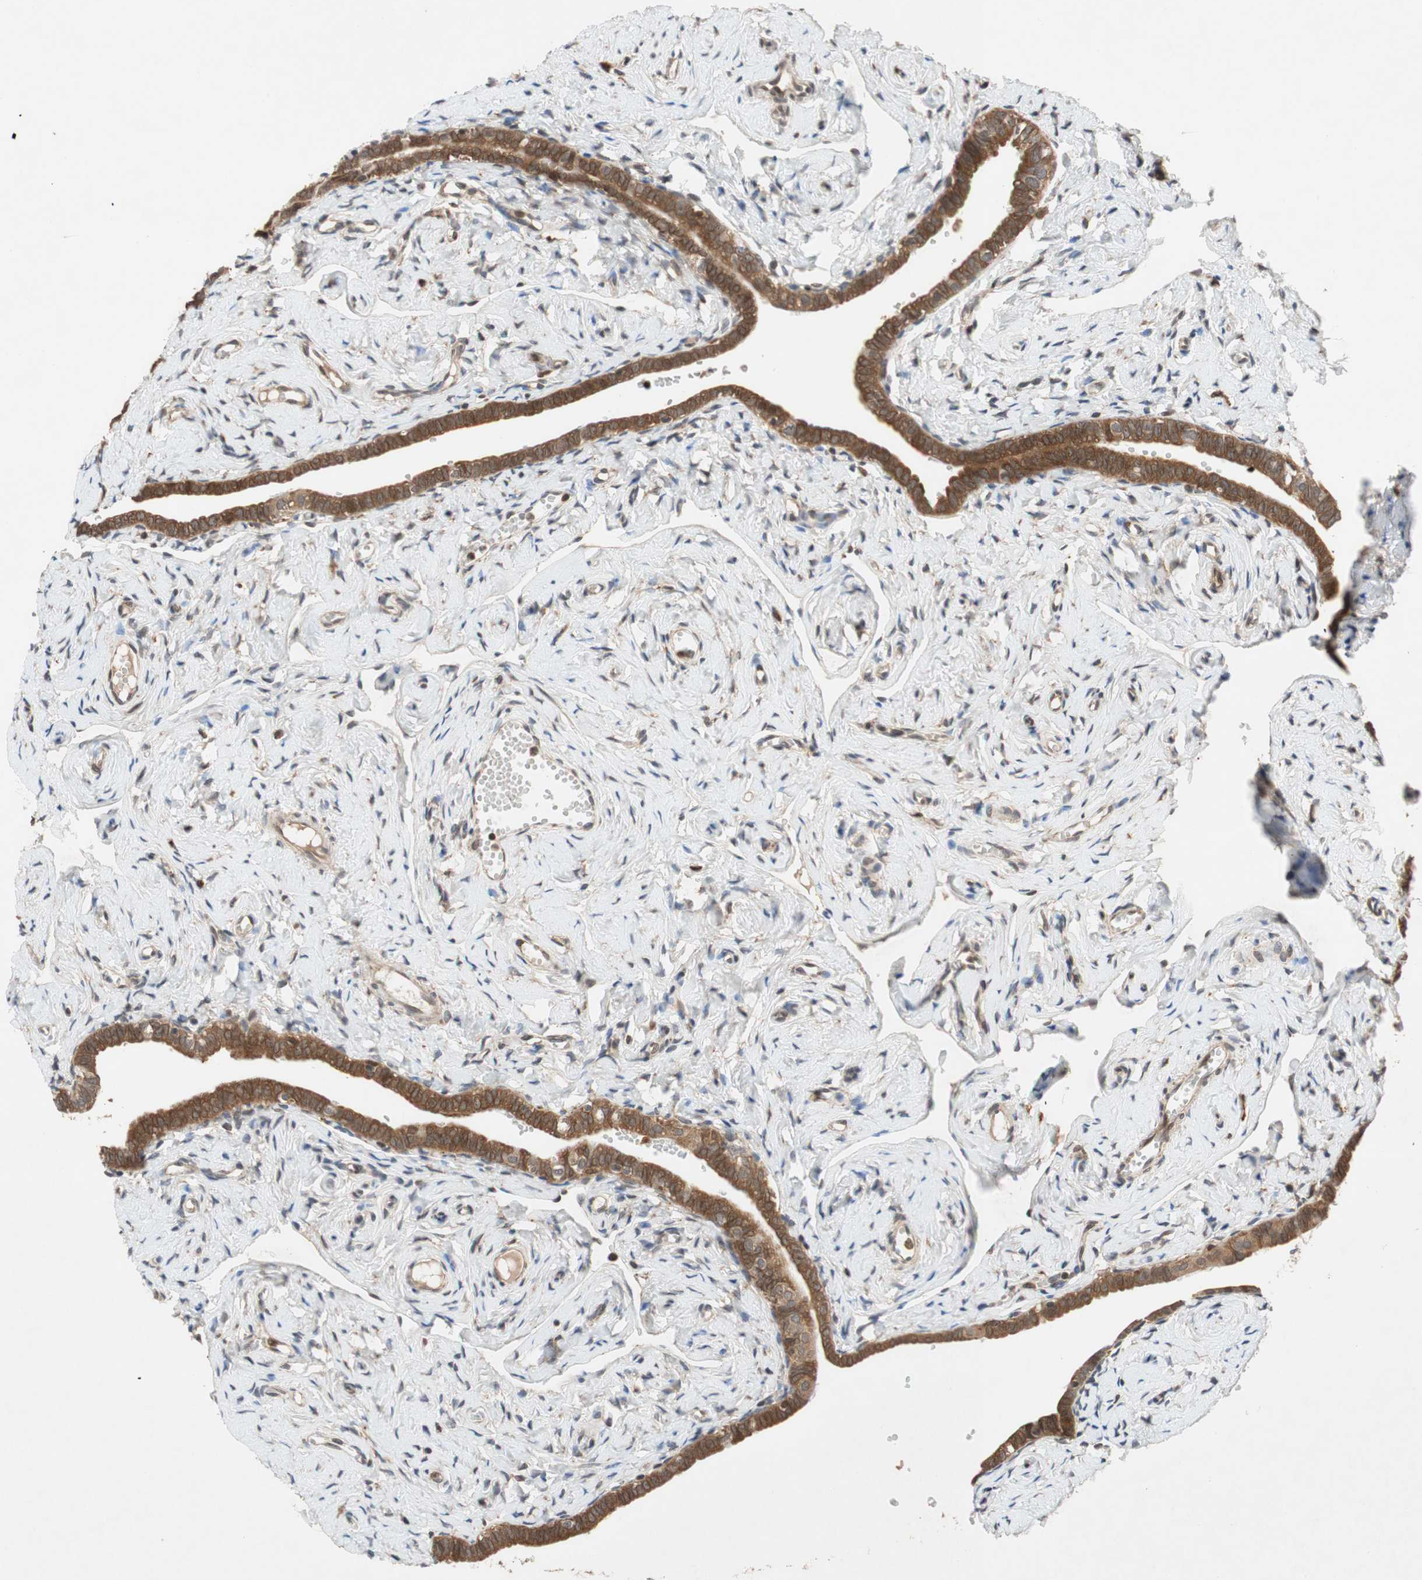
{"staining": {"intensity": "strong", "quantity": ">75%", "location": "cytoplasmic/membranous"}, "tissue": "fallopian tube", "cell_type": "Glandular cells", "image_type": "normal", "snomed": [{"axis": "morphology", "description": "Normal tissue, NOS"}, {"axis": "topography", "description": "Fallopian tube"}], "caption": "Brown immunohistochemical staining in normal fallopian tube reveals strong cytoplasmic/membranous positivity in about >75% of glandular cells. Using DAB (brown) and hematoxylin (blue) stains, captured at high magnification using brightfield microscopy.", "gene": "AUP1", "patient": {"sex": "female", "age": 71}}